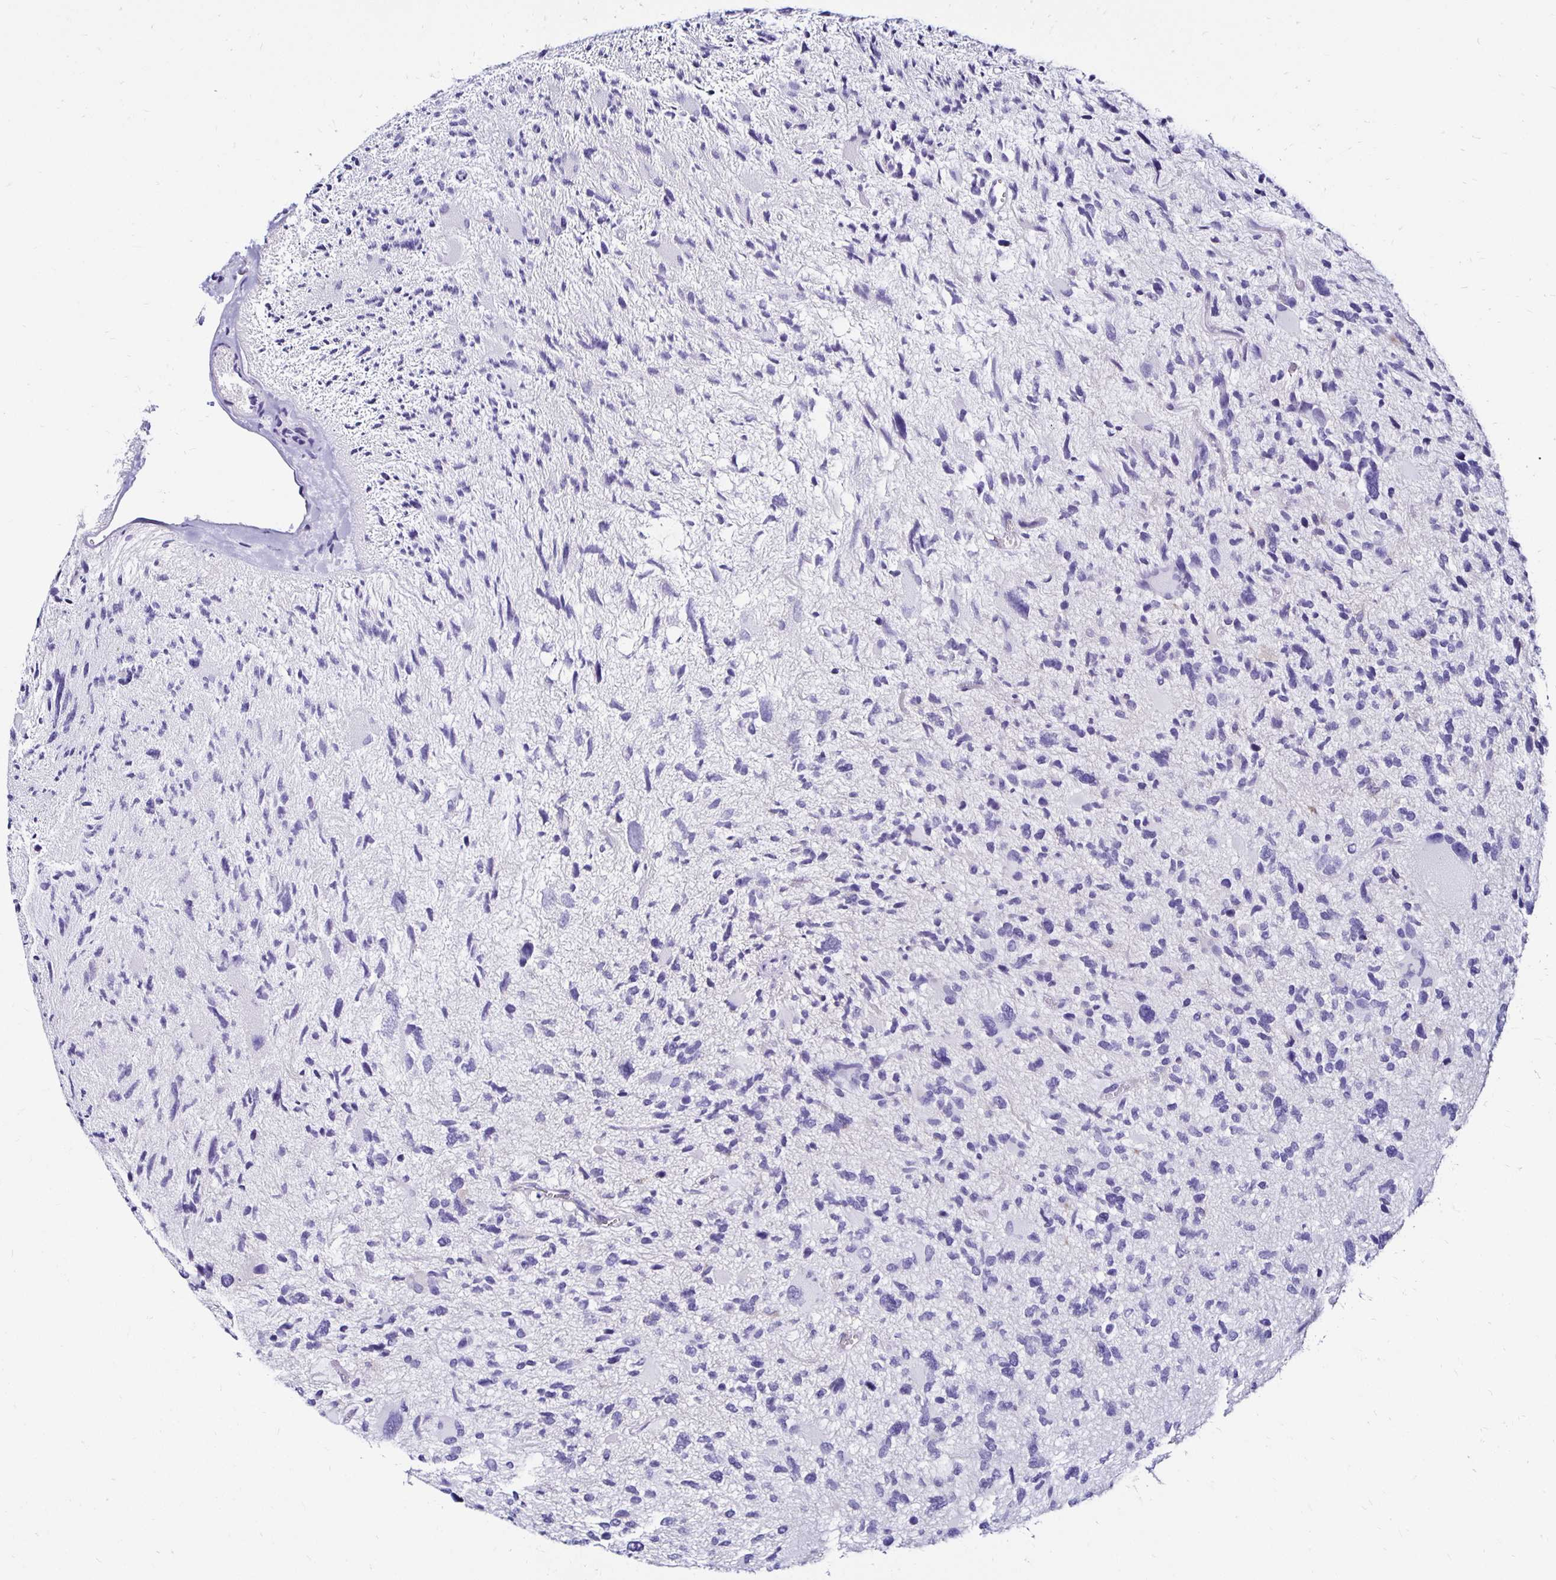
{"staining": {"intensity": "negative", "quantity": "none", "location": "none"}, "tissue": "glioma", "cell_type": "Tumor cells", "image_type": "cancer", "snomed": [{"axis": "morphology", "description": "Glioma, malignant, High grade"}, {"axis": "topography", "description": "Brain"}], "caption": "The image exhibits no staining of tumor cells in malignant glioma (high-grade). The staining was performed using DAB to visualize the protein expression in brown, while the nuclei were stained in blue with hematoxylin (Magnification: 20x).", "gene": "KCNT1", "patient": {"sex": "female", "age": 11}}